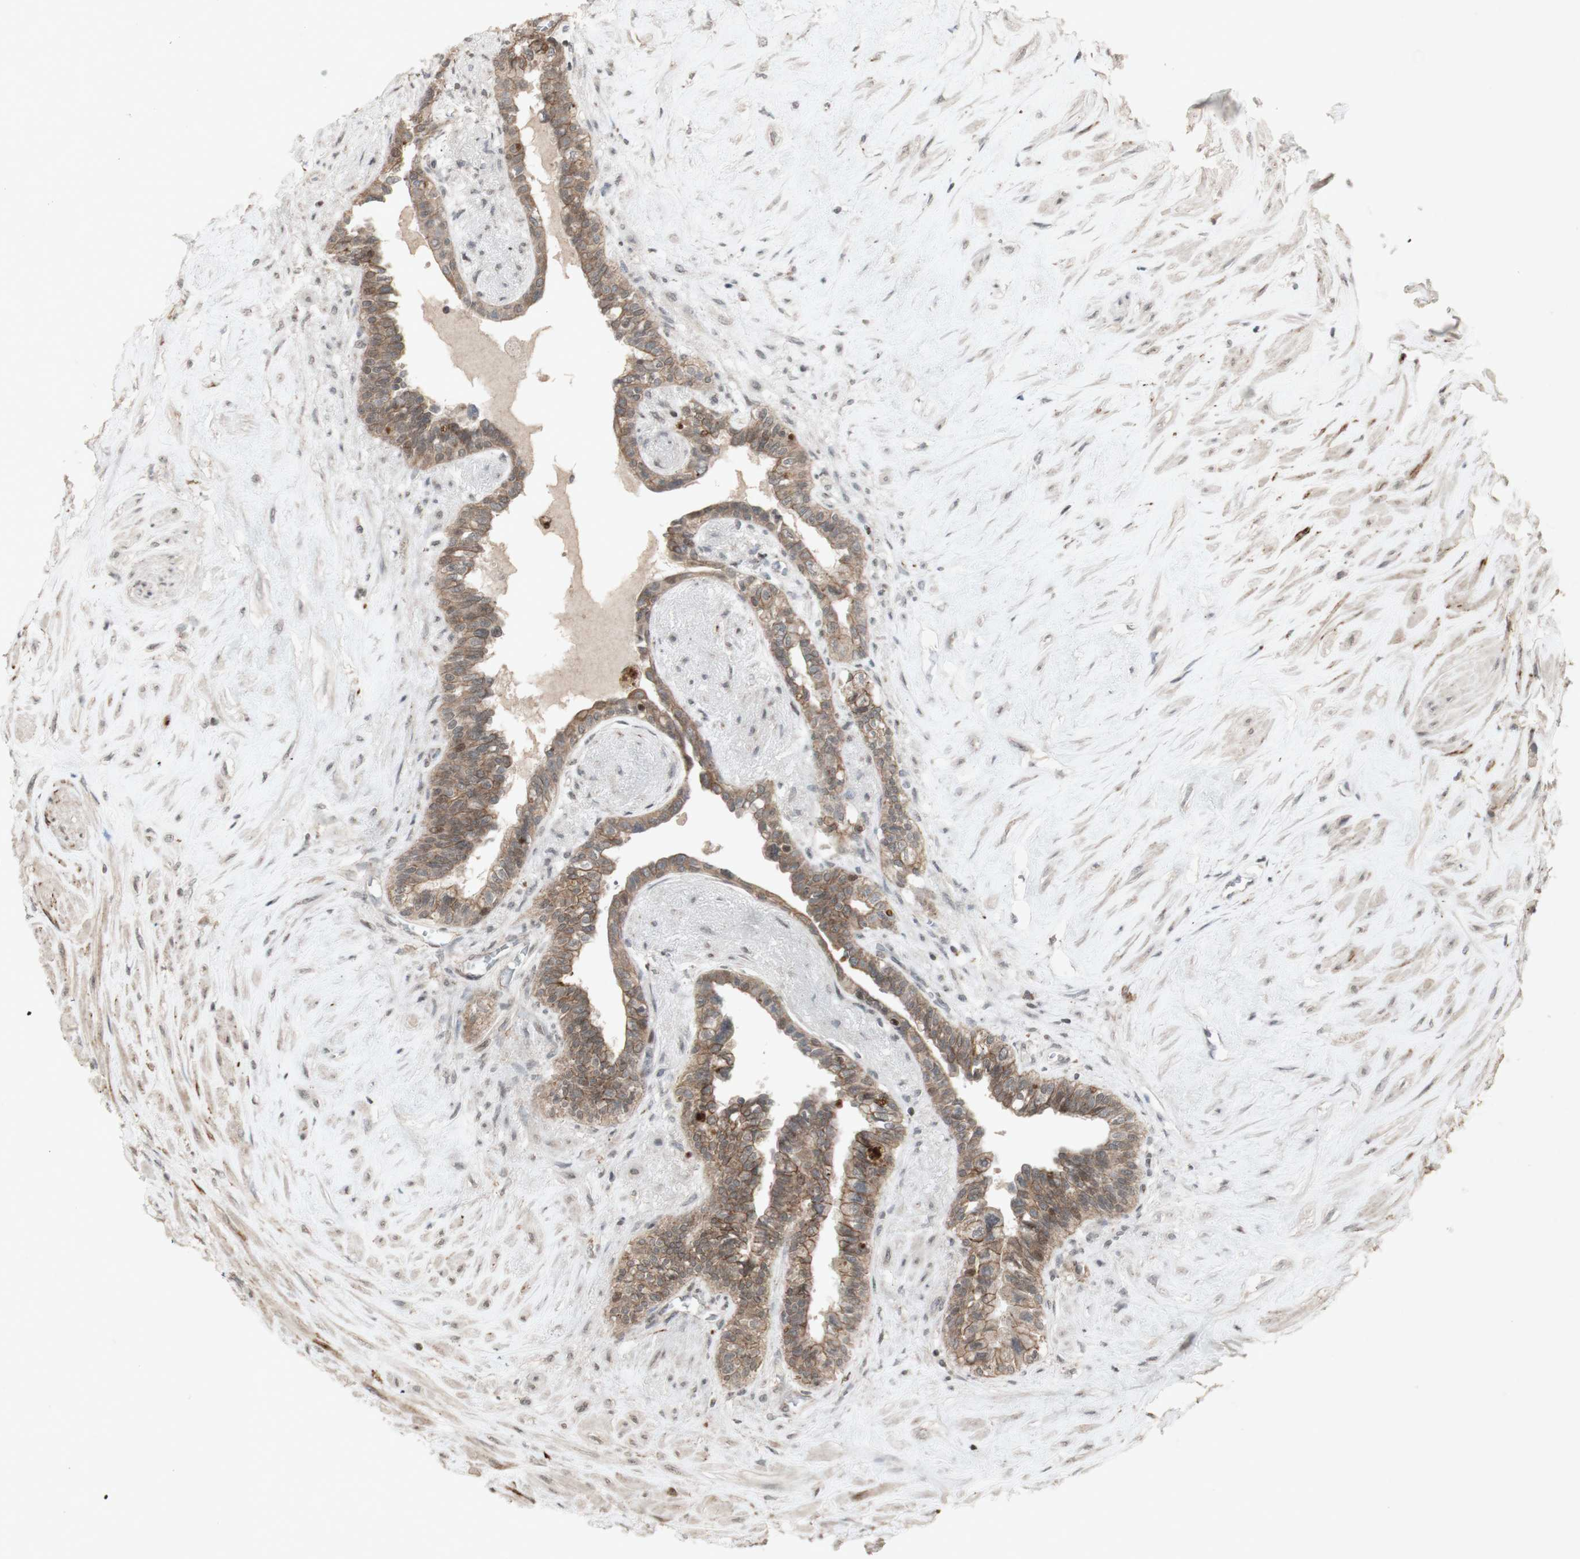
{"staining": {"intensity": "moderate", "quantity": ">75%", "location": "cytoplasmic/membranous"}, "tissue": "seminal vesicle", "cell_type": "Glandular cells", "image_type": "normal", "snomed": [{"axis": "morphology", "description": "Normal tissue, NOS"}, {"axis": "topography", "description": "Seminal veicle"}], "caption": "Normal seminal vesicle demonstrates moderate cytoplasmic/membranous staining in about >75% of glandular cells.", "gene": "PLXNA1", "patient": {"sex": "male", "age": 63}}